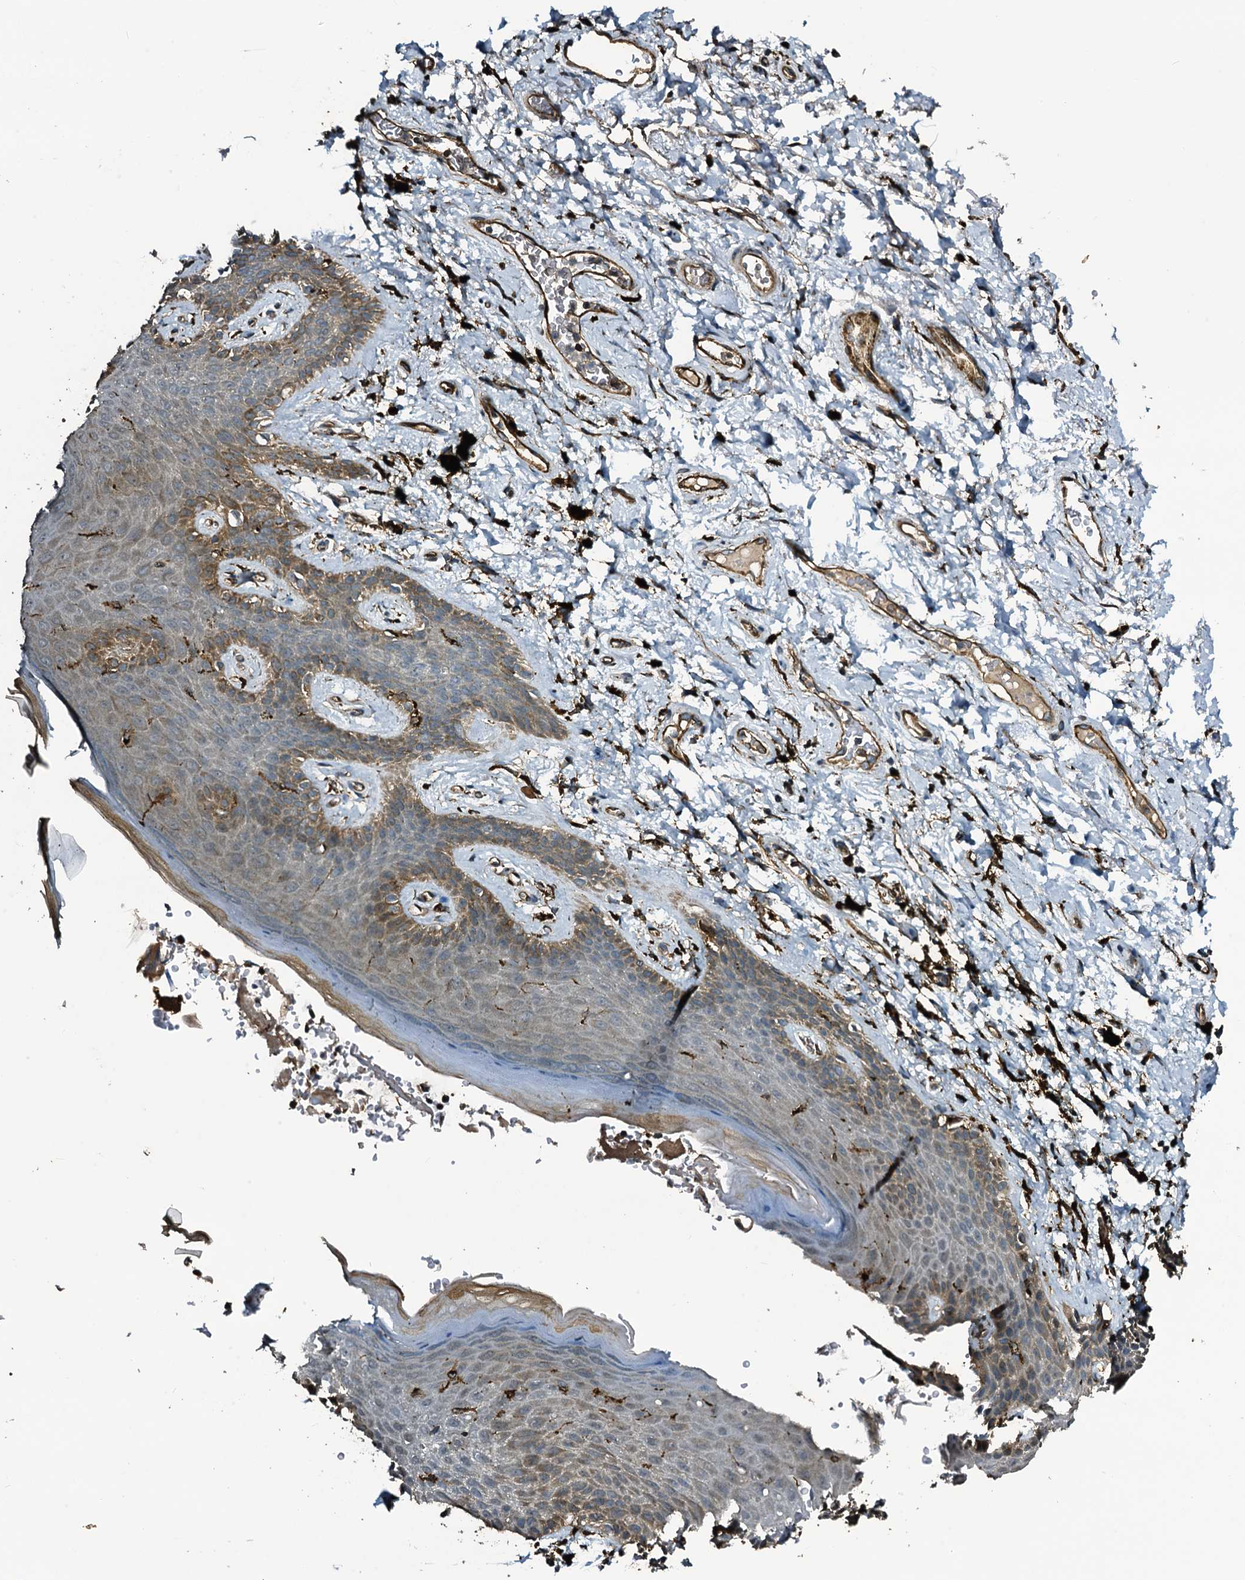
{"staining": {"intensity": "moderate", "quantity": "<25%", "location": "cytoplasmic/membranous"}, "tissue": "skin", "cell_type": "Epidermal cells", "image_type": "normal", "snomed": [{"axis": "morphology", "description": "Normal tissue, NOS"}, {"axis": "topography", "description": "Anal"}], "caption": "The immunohistochemical stain shows moderate cytoplasmic/membranous positivity in epidermal cells of normal skin. The protein is shown in brown color, while the nuclei are stained blue.", "gene": "TPGS2", "patient": {"sex": "female", "age": 46}}